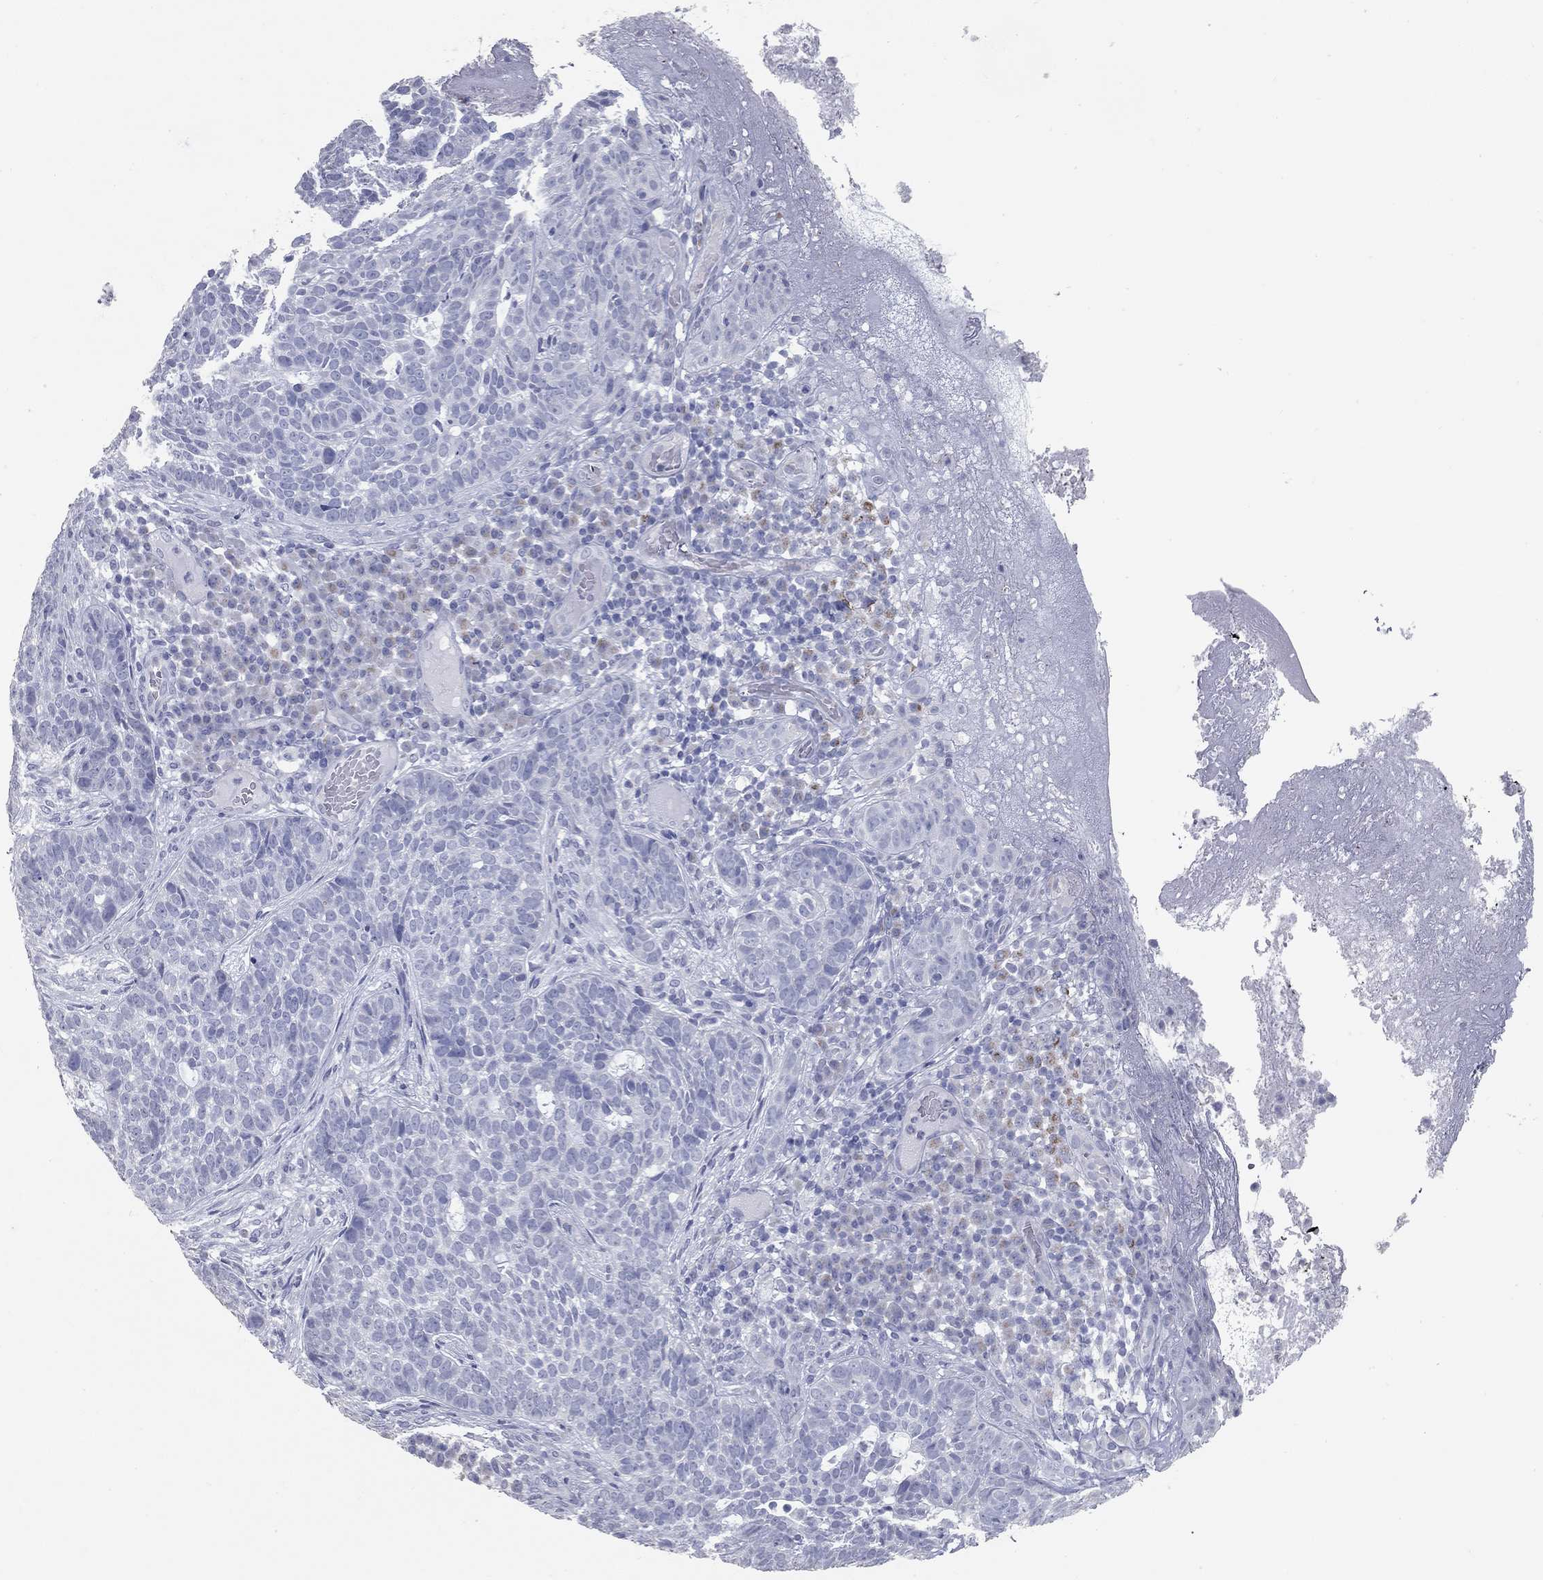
{"staining": {"intensity": "negative", "quantity": "none", "location": "none"}, "tissue": "skin cancer", "cell_type": "Tumor cells", "image_type": "cancer", "snomed": [{"axis": "morphology", "description": "Basal cell carcinoma"}, {"axis": "topography", "description": "Skin"}], "caption": "Micrograph shows no significant protein expression in tumor cells of skin cancer (basal cell carcinoma).", "gene": "TAC1", "patient": {"sex": "female", "age": 69}}